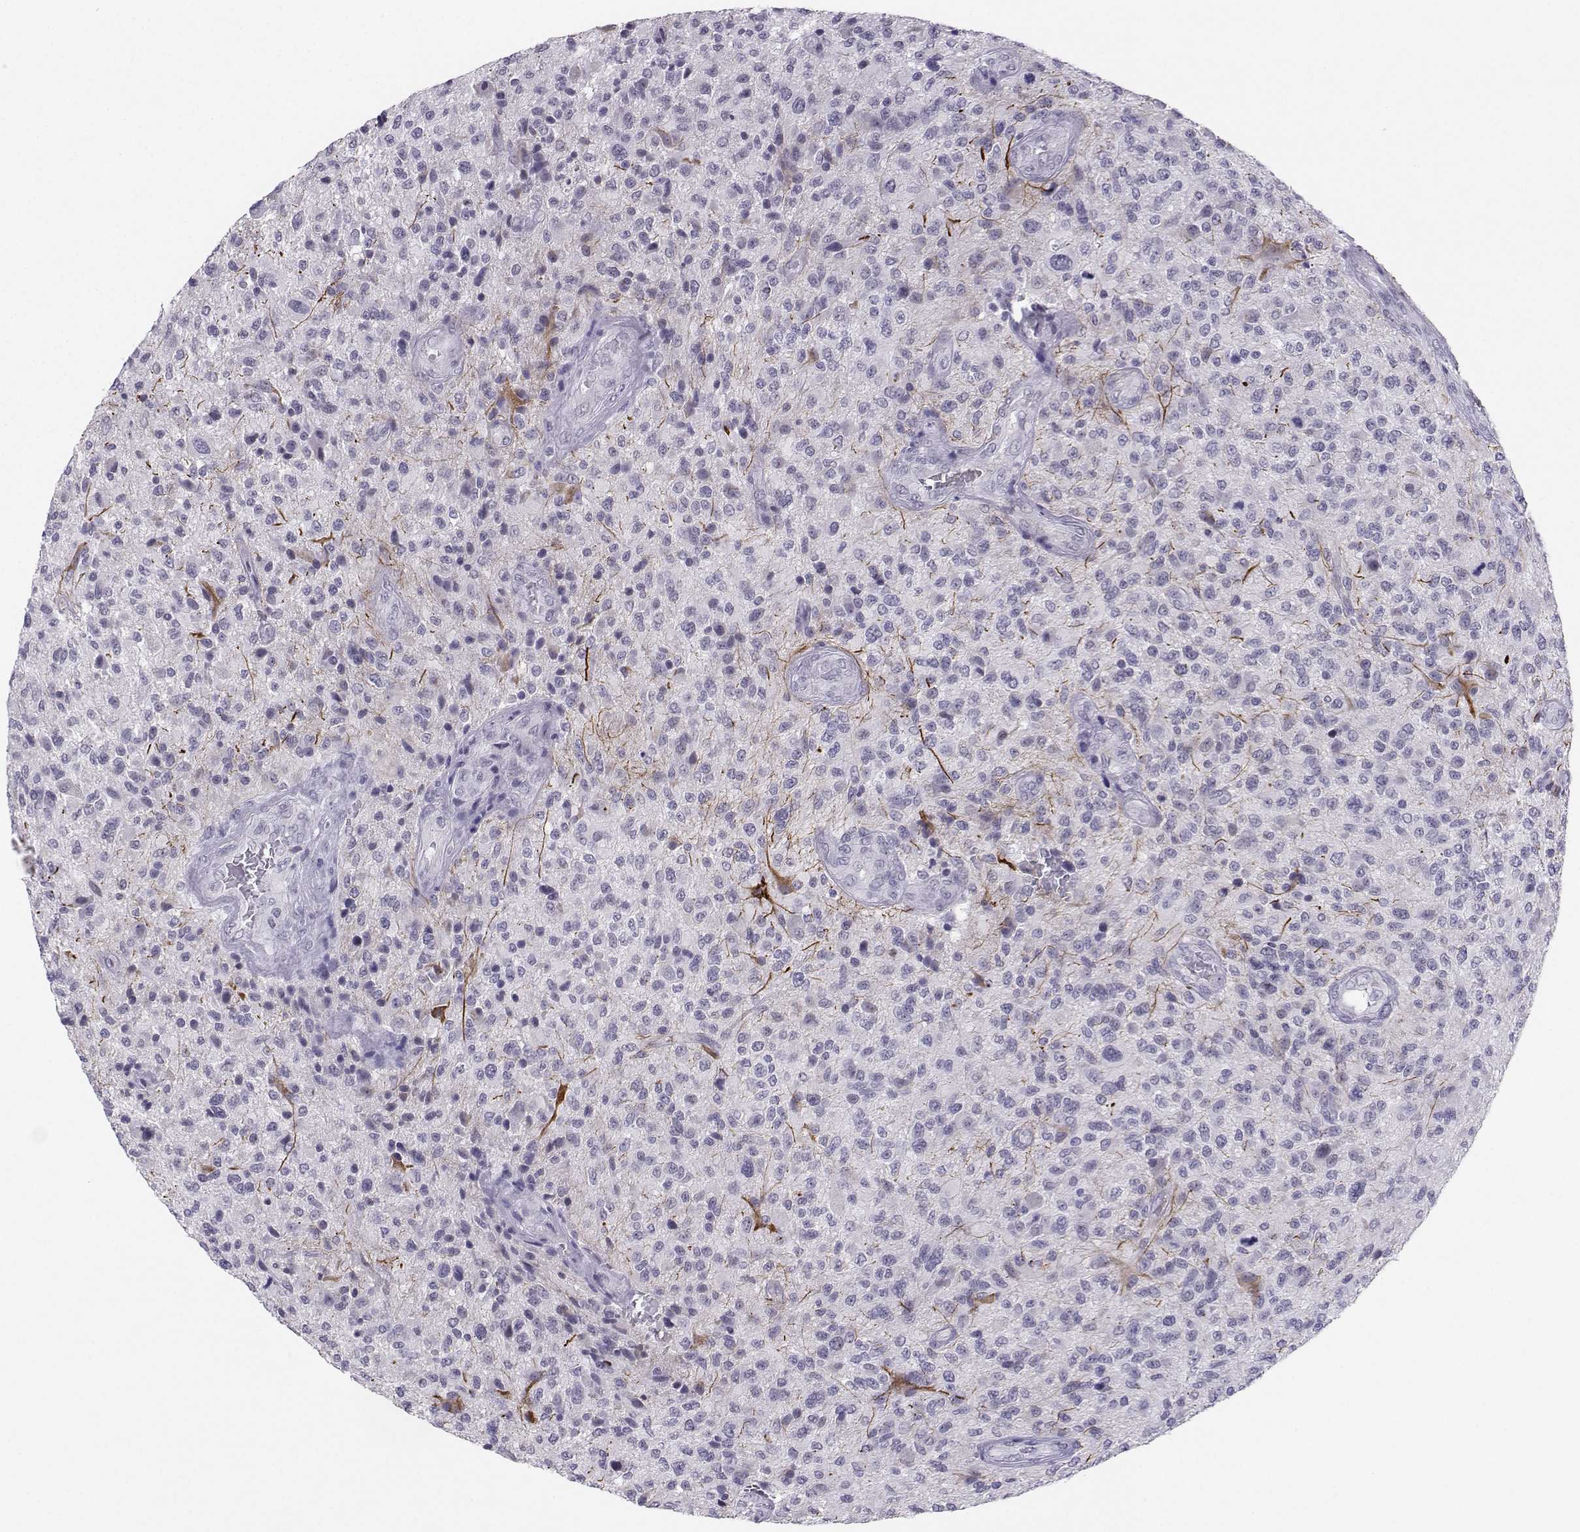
{"staining": {"intensity": "negative", "quantity": "none", "location": "none"}, "tissue": "glioma", "cell_type": "Tumor cells", "image_type": "cancer", "snomed": [{"axis": "morphology", "description": "Glioma, malignant, High grade"}, {"axis": "topography", "description": "Brain"}], "caption": "Immunohistochemistry of human malignant high-grade glioma exhibits no staining in tumor cells.", "gene": "LHX1", "patient": {"sex": "male", "age": 47}}